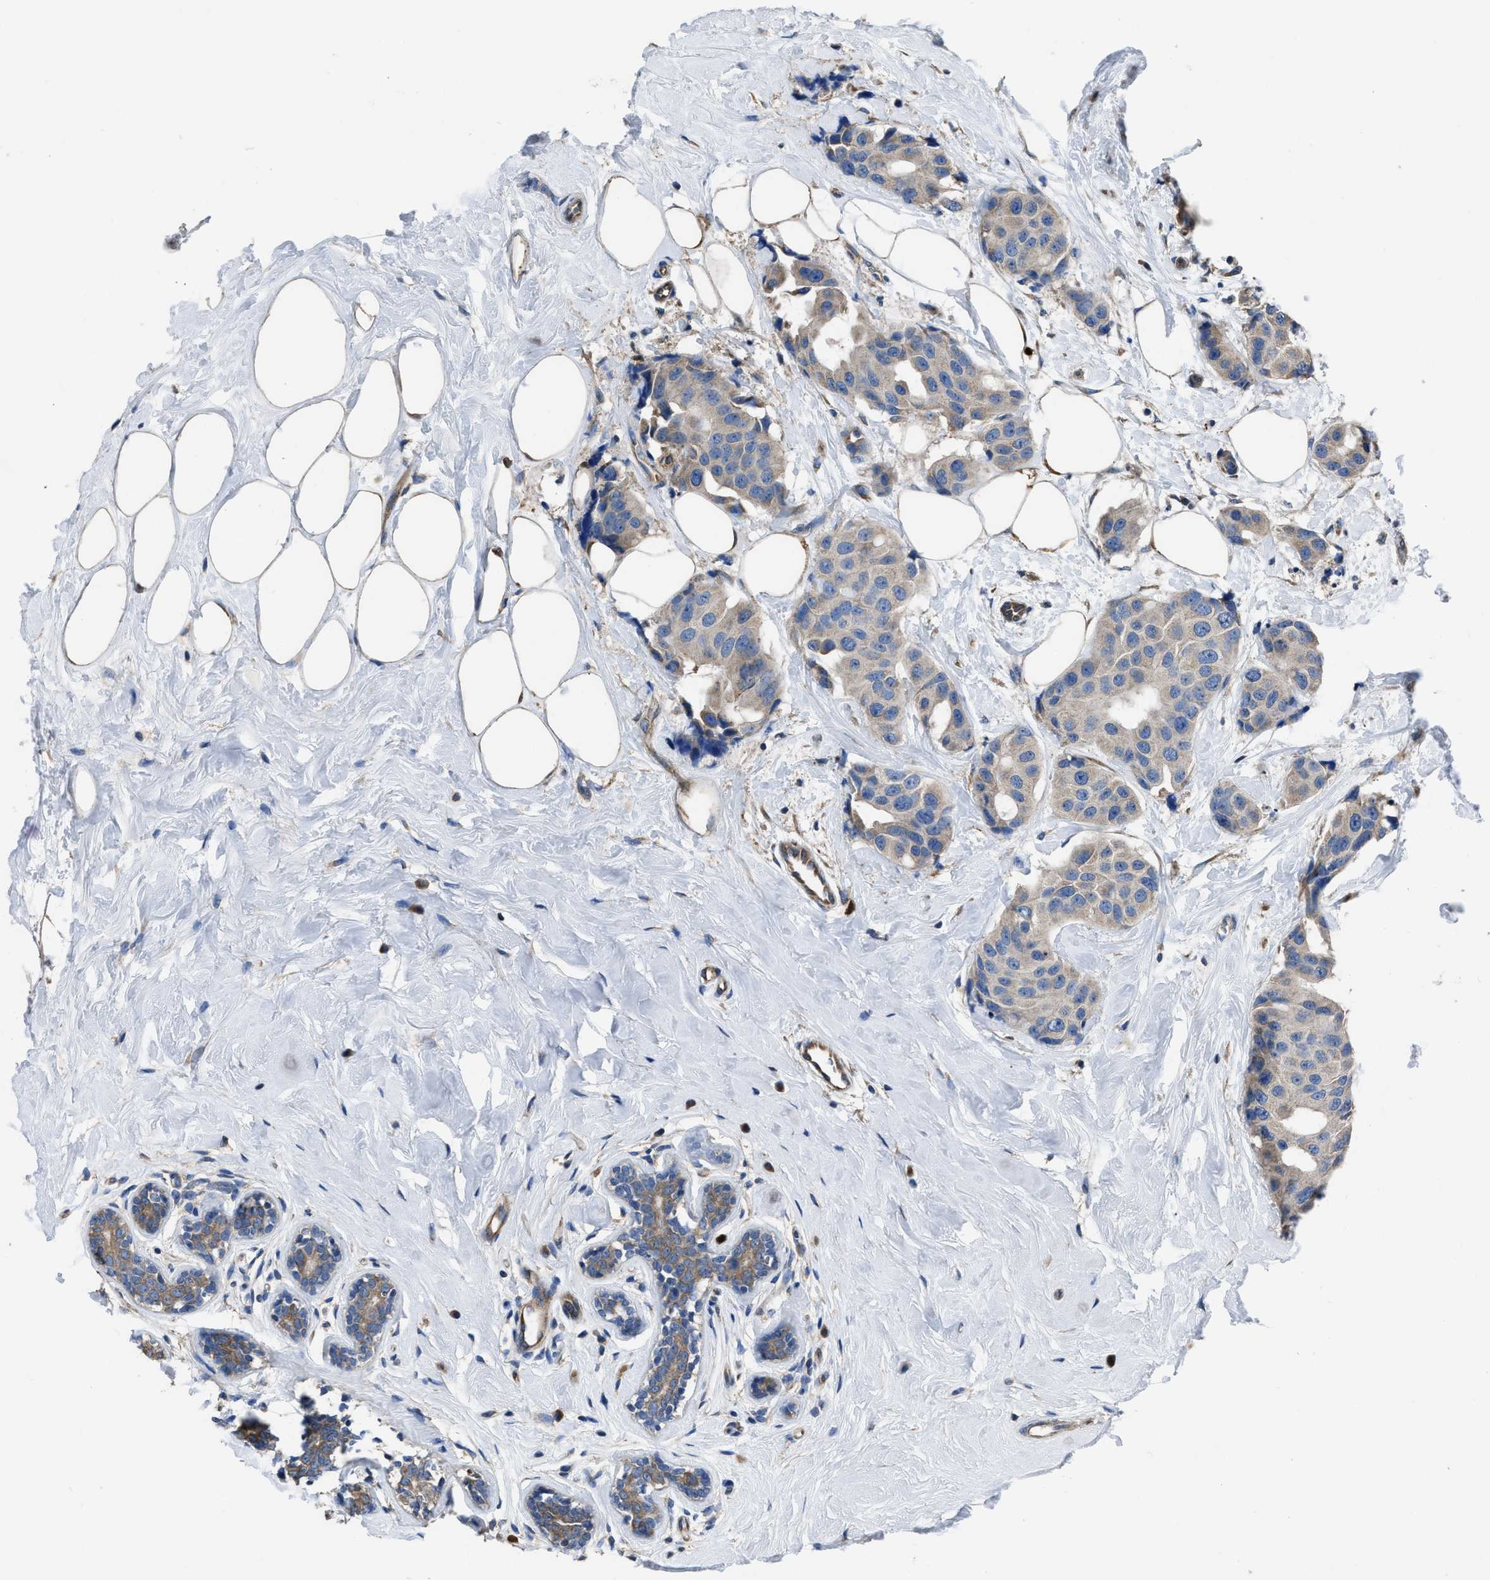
{"staining": {"intensity": "weak", "quantity": ">75%", "location": "cytoplasmic/membranous"}, "tissue": "breast cancer", "cell_type": "Tumor cells", "image_type": "cancer", "snomed": [{"axis": "morphology", "description": "Normal tissue, NOS"}, {"axis": "morphology", "description": "Duct carcinoma"}, {"axis": "topography", "description": "Breast"}], "caption": "Immunohistochemical staining of human breast cancer displays low levels of weak cytoplasmic/membranous protein staining in approximately >75% of tumor cells. (DAB (3,3'-diaminobenzidine) = brown stain, brightfield microscopy at high magnification).", "gene": "ANGPT1", "patient": {"sex": "female", "age": 39}}